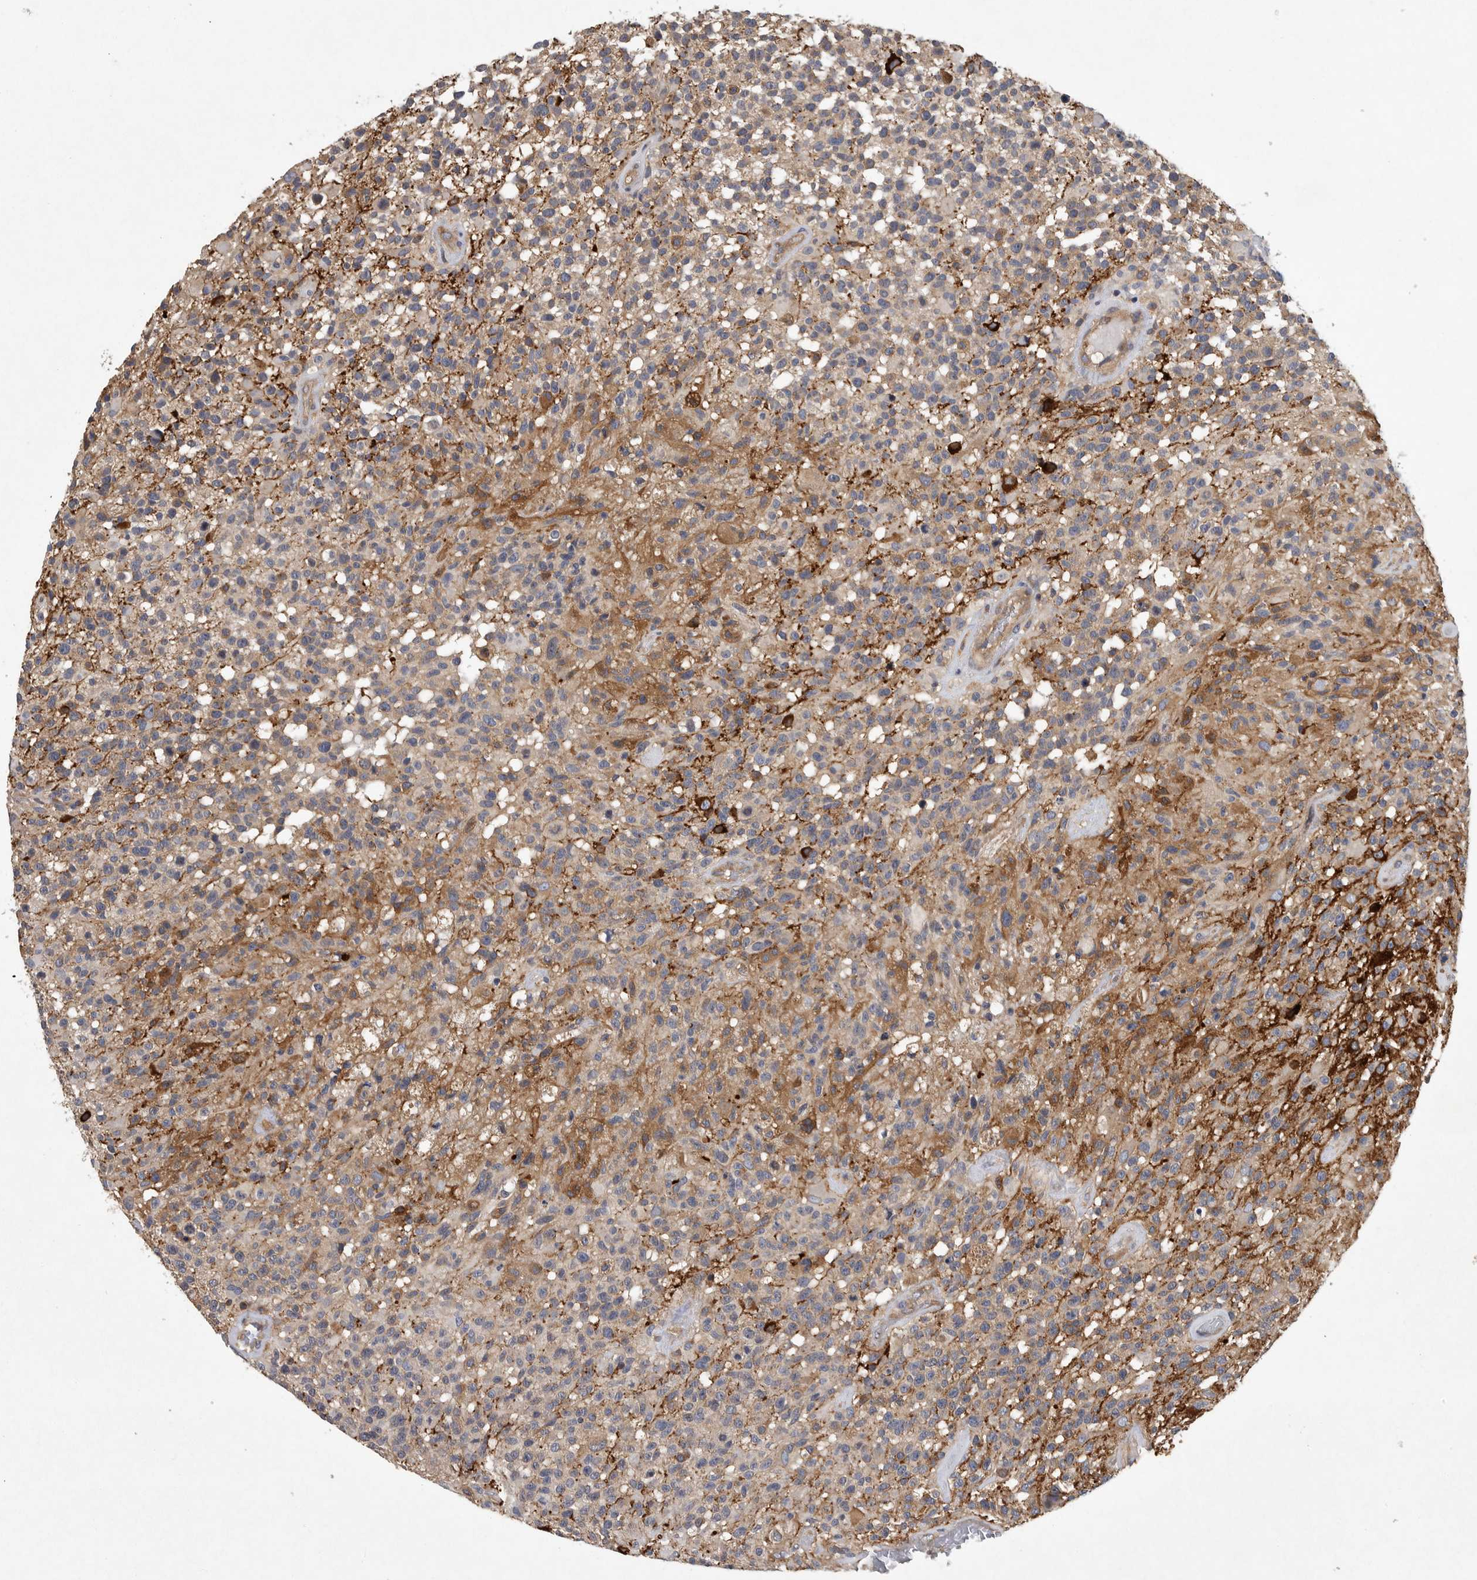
{"staining": {"intensity": "moderate", "quantity": "<25%", "location": "cytoplasmic/membranous"}, "tissue": "glioma", "cell_type": "Tumor cells", "image_type": "cancer", "snomed": [{"axis": "morphology", "description": "Glioma, malignant, High grade"}, {"axis": "morphology", "description": "Glioblastoma, NOS"}, {"axis": "topography", "description": "Brain"}], "caption": "Tumor cells demonstrate low levels of moderate cytoplasmic/membranous positivity in approximately <25% of cells in human malignant glioma (high-grade). The protein of interest is shown in brown color, while the nuclei are stained blue.", "gene": "OXR1", "patient": {"sex": "male", "age": 60}}